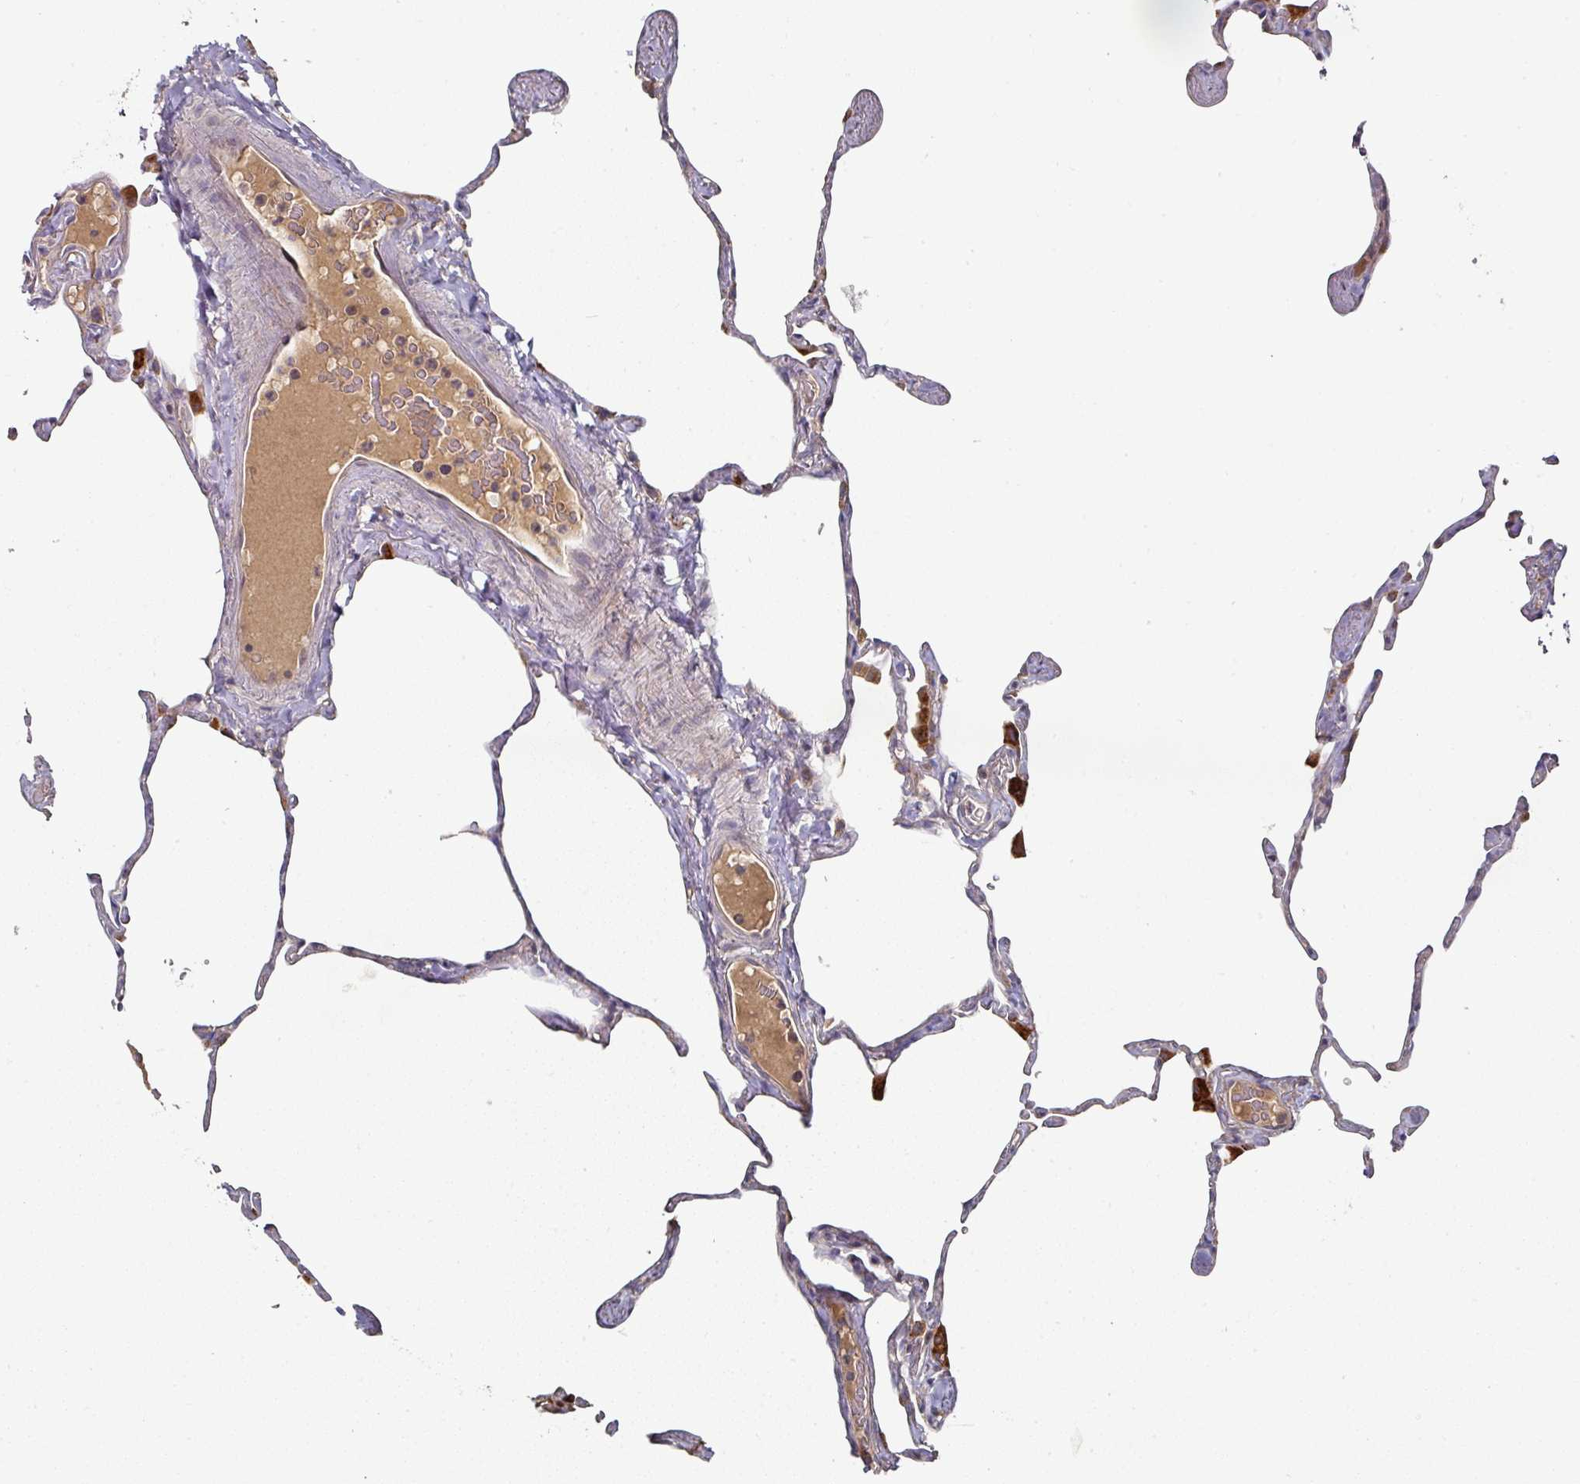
{"staining": {"intensity": "moderate", "quantity": "25%-75%", "location": "cytoplasmic/membranous"}, "tissue": "lung", "cell_type": "Alveolar cells", "image_type": "normal", "snomed": [{"axis": "morphology", "description": "Normal tissue, NOS"}, {"axis": "topography", "description": "Lung"}], "caption": "High-power microscopy captured an IHC photomicrograph of unremarkable lung, revealing moderate cytoplasmic/membranous expression in about 25%-75% of alveolar cells.", "gene": "DNAJC7", "patient": {"sex": "male", "age": 65}}